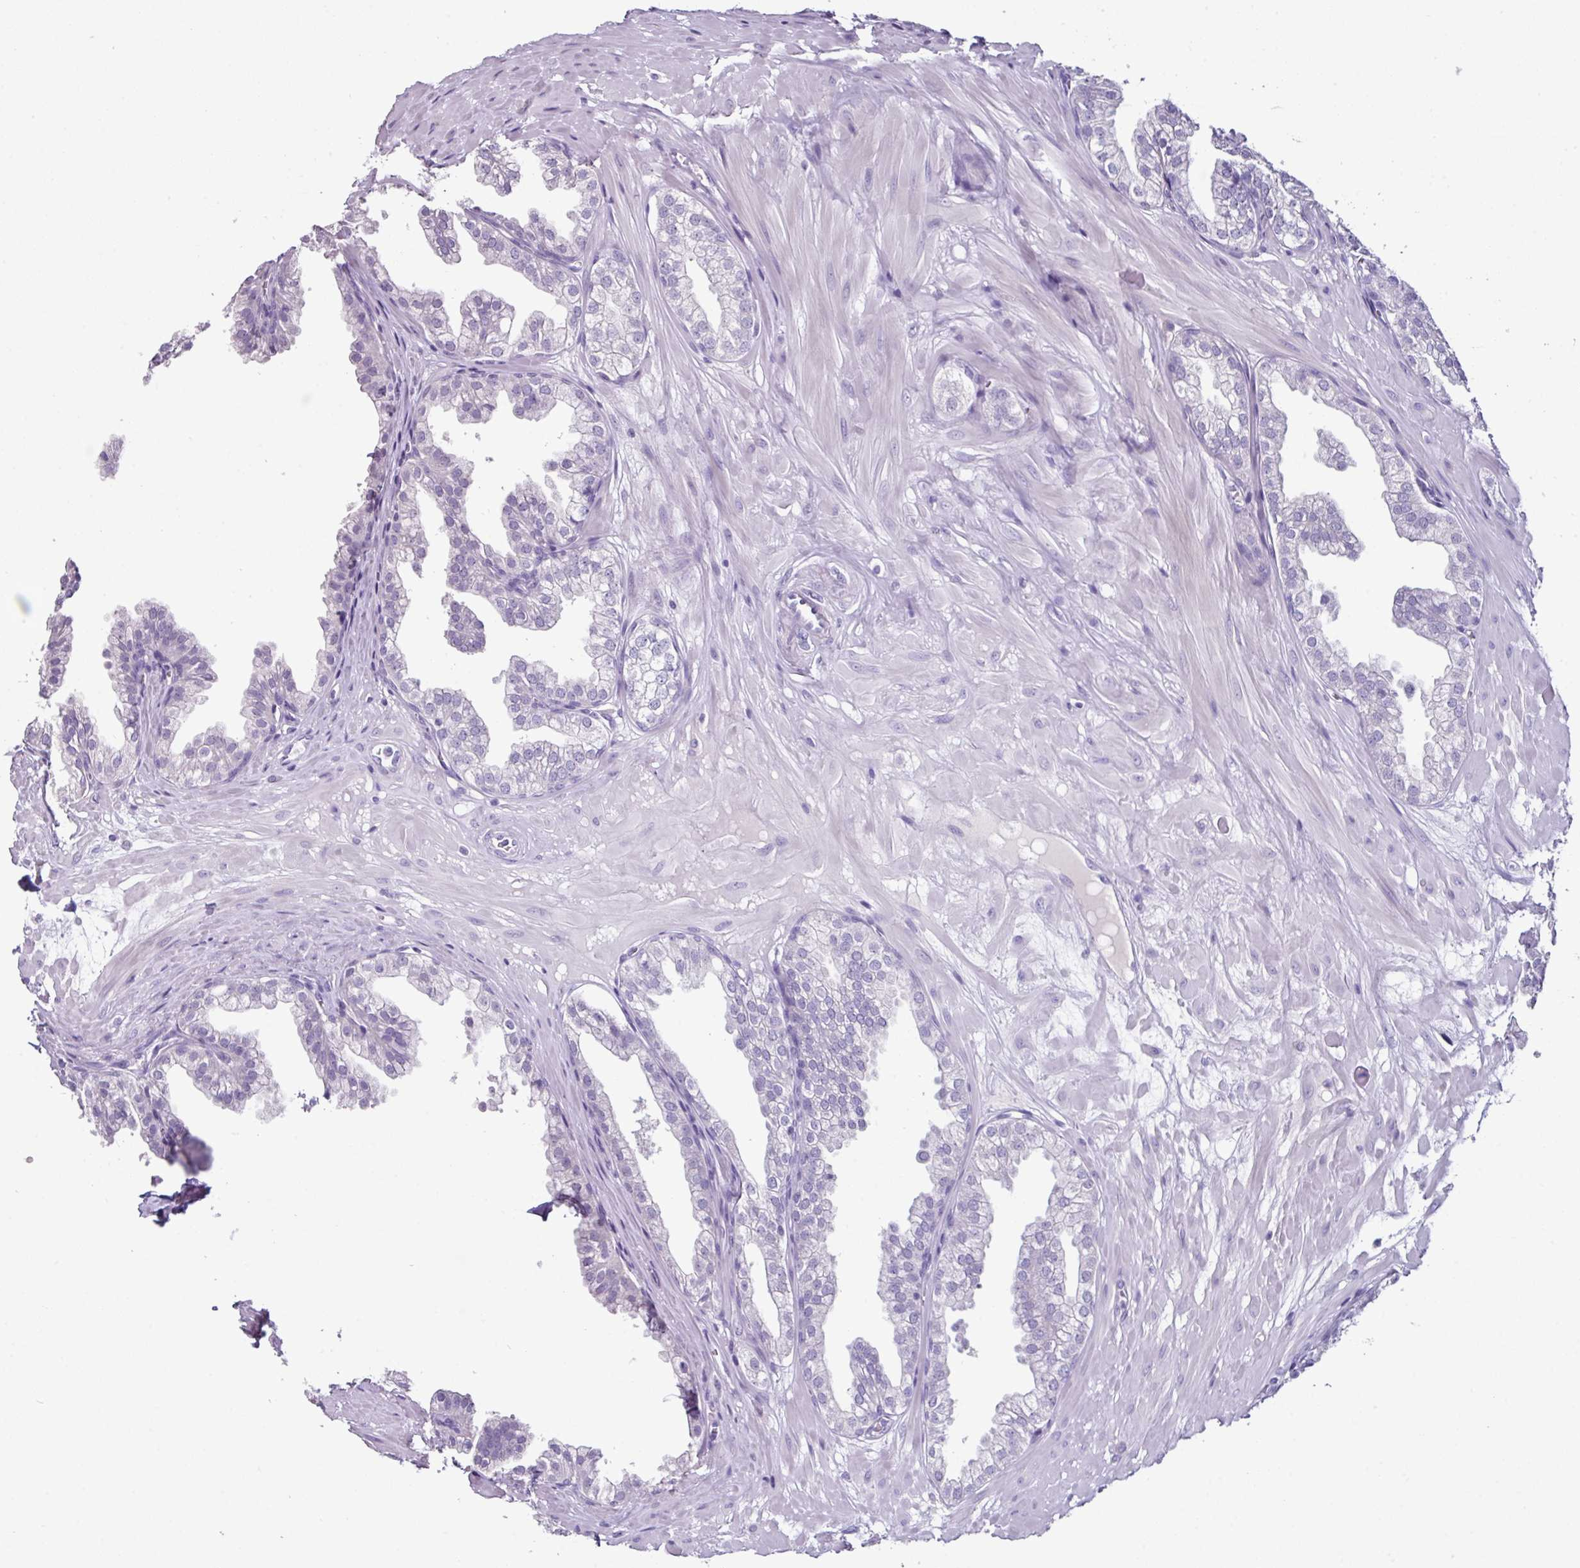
{"staining": {"intensity": "negative", "quantity": "none", "location": "none"}, "tissue": "prostate", "cell_type": "Glandular cells", "image_type": "normal", "snomed": [{"axis": "morphology", "description": "Normal tissue, NOS"}, {"axis": "topography", "description": "Prostate"}, {"axis": "topography", "description": "Peripheral nerve tissue"}], "caption": "Immunohistochemical staining of benign human prostate displays no significant positivity in glandular cells. (Stains: DAB immunohistochemistry with hematoxylin counter stain, Microscopy: brightfield microscopy at high magnification).", "gene": "GLP2R", "patient": {"sex": "male", "age": 55}}